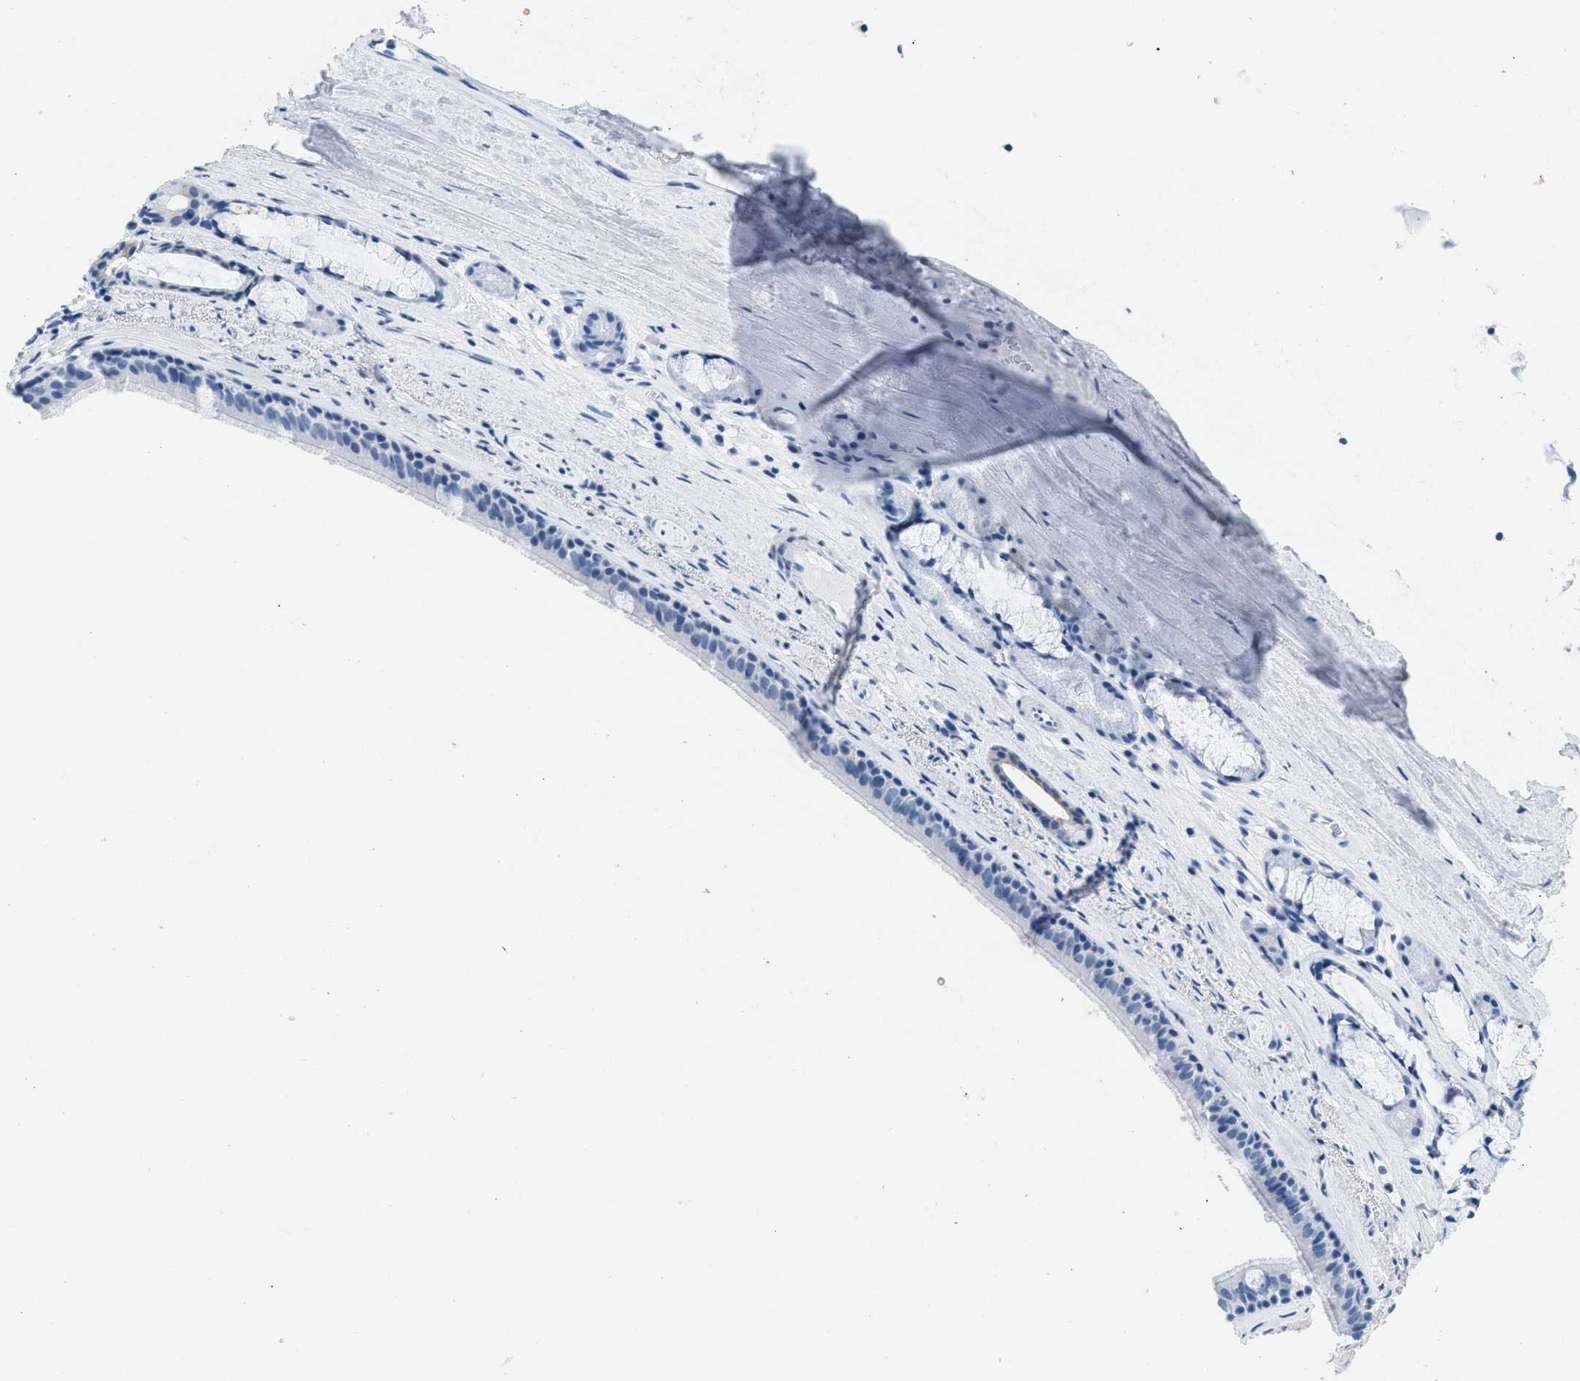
{"staining": {"intensity": "negative", "quantity": "none", "location": "none"}, "tissue": "bronchus", "cell_type": "Respiratory epithelial cells", "image_type": "normal", "snomed": [{"axis": "morphology", "description": "Normal tissue, NOS"}, {"axis": "topography", "description": "Cartilage tissue"}], "caption": "A high-resolution histopathology image shows immunohistochemistry staining of normal bronchus, which displays no significant positivity in respiratory epithelial cells.", "gene": "HHATL", "patient": {"sex": "female", "age": 63}}